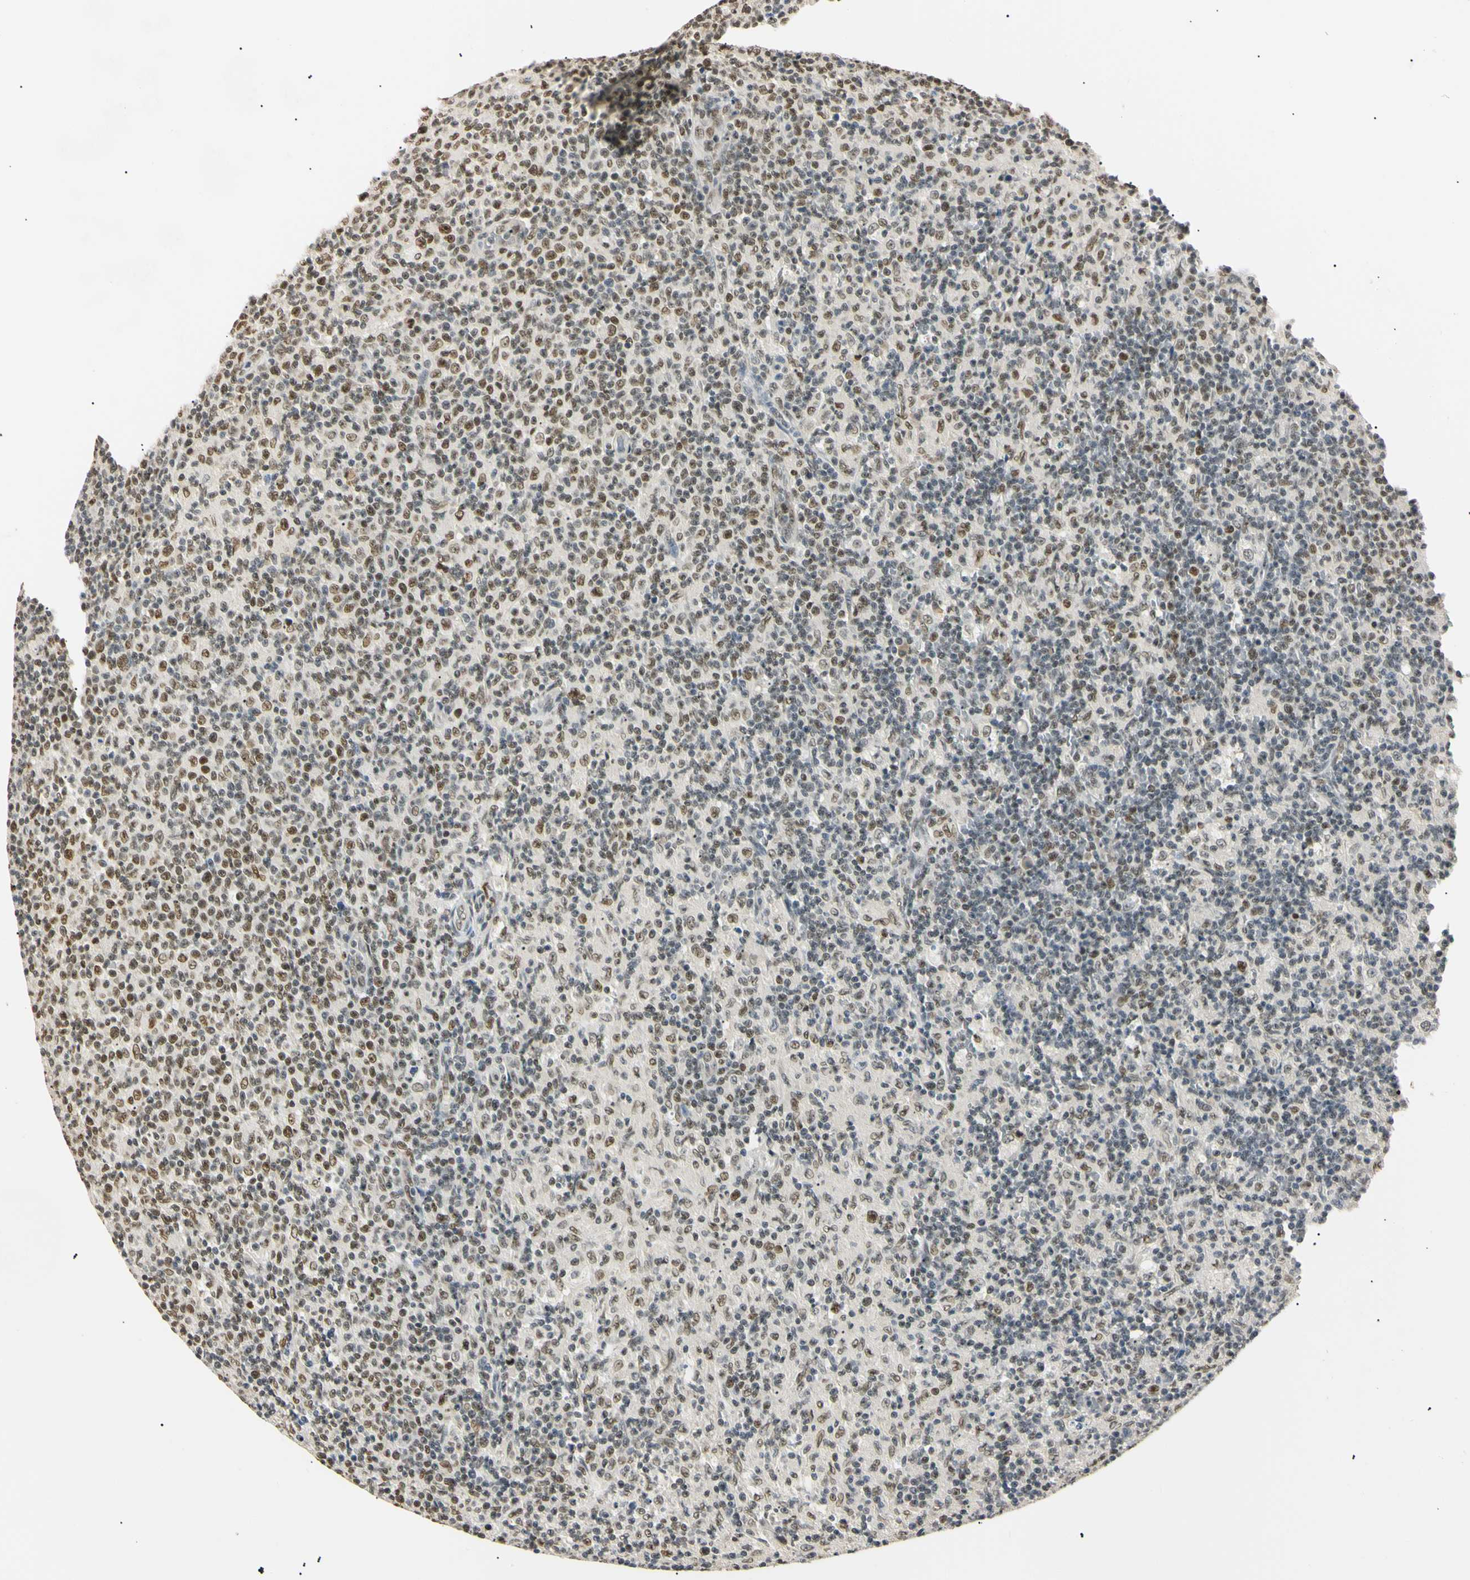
{"staining": {"intensity": "strong", "quantity": ">75%", "location": "nuclear"}, "tissue": "lymph node", "cell_type": "Germinal center cells", "image_type": "normal", "snomed": [{"axis": "morphology", "description": "Normal tissue, NOS"}, {"axis": "morphology", "description": "Inflammation, NOS"}, {"axis": "topography", "description": "Lymph node"}], "caption": "About >75% of germinal center cells in normal lymph node exhibit strong nuclear protein expression as visualized by brown immunohistochemical staining.", "gene": "SMARCA5", "patient": {"sex": "male", "age": 55}}